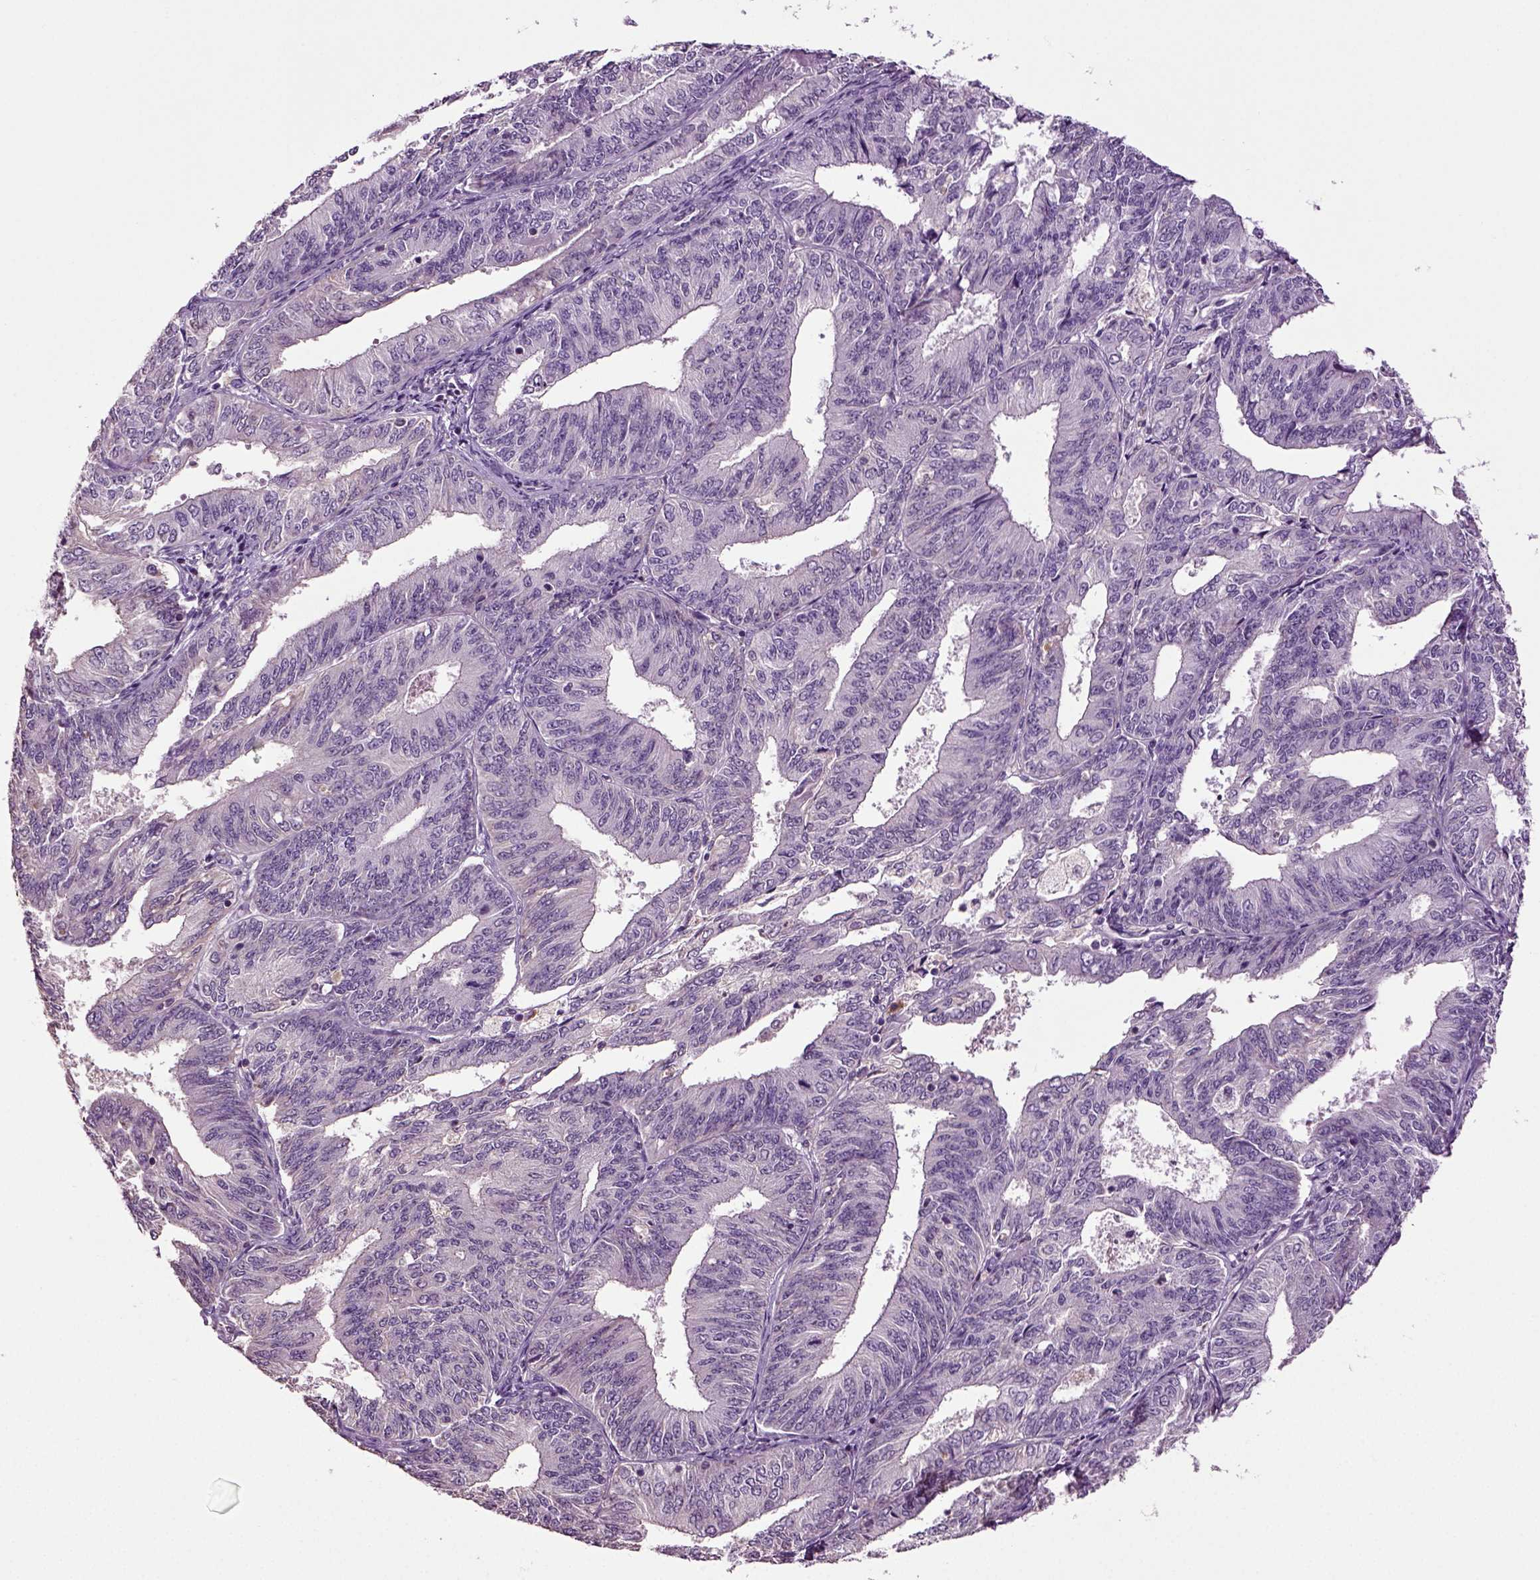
{"staining": {"intensity": "negative", "quantity": "none", "location": "none"}, "tissue": "endometrial cancer", "cell_type": "Tumor cells", "image_type": "cancer", "snomed": [{"axis": "morphology", "description": "Adenocarcinoma, NOS"}, {"axis": "topography", "description": "Endometrium"}], "caption": "IHC of adenocarcinoma (endometrial) exhibits no positivity in tumor cells. (Brightfield microscopy of DAB (3,3'-diaminobenzidine) immunohistochemistry (IHC) at high magnification).", "gene": "DEFB118", "patient": {"sex": "female", "age": 58}}